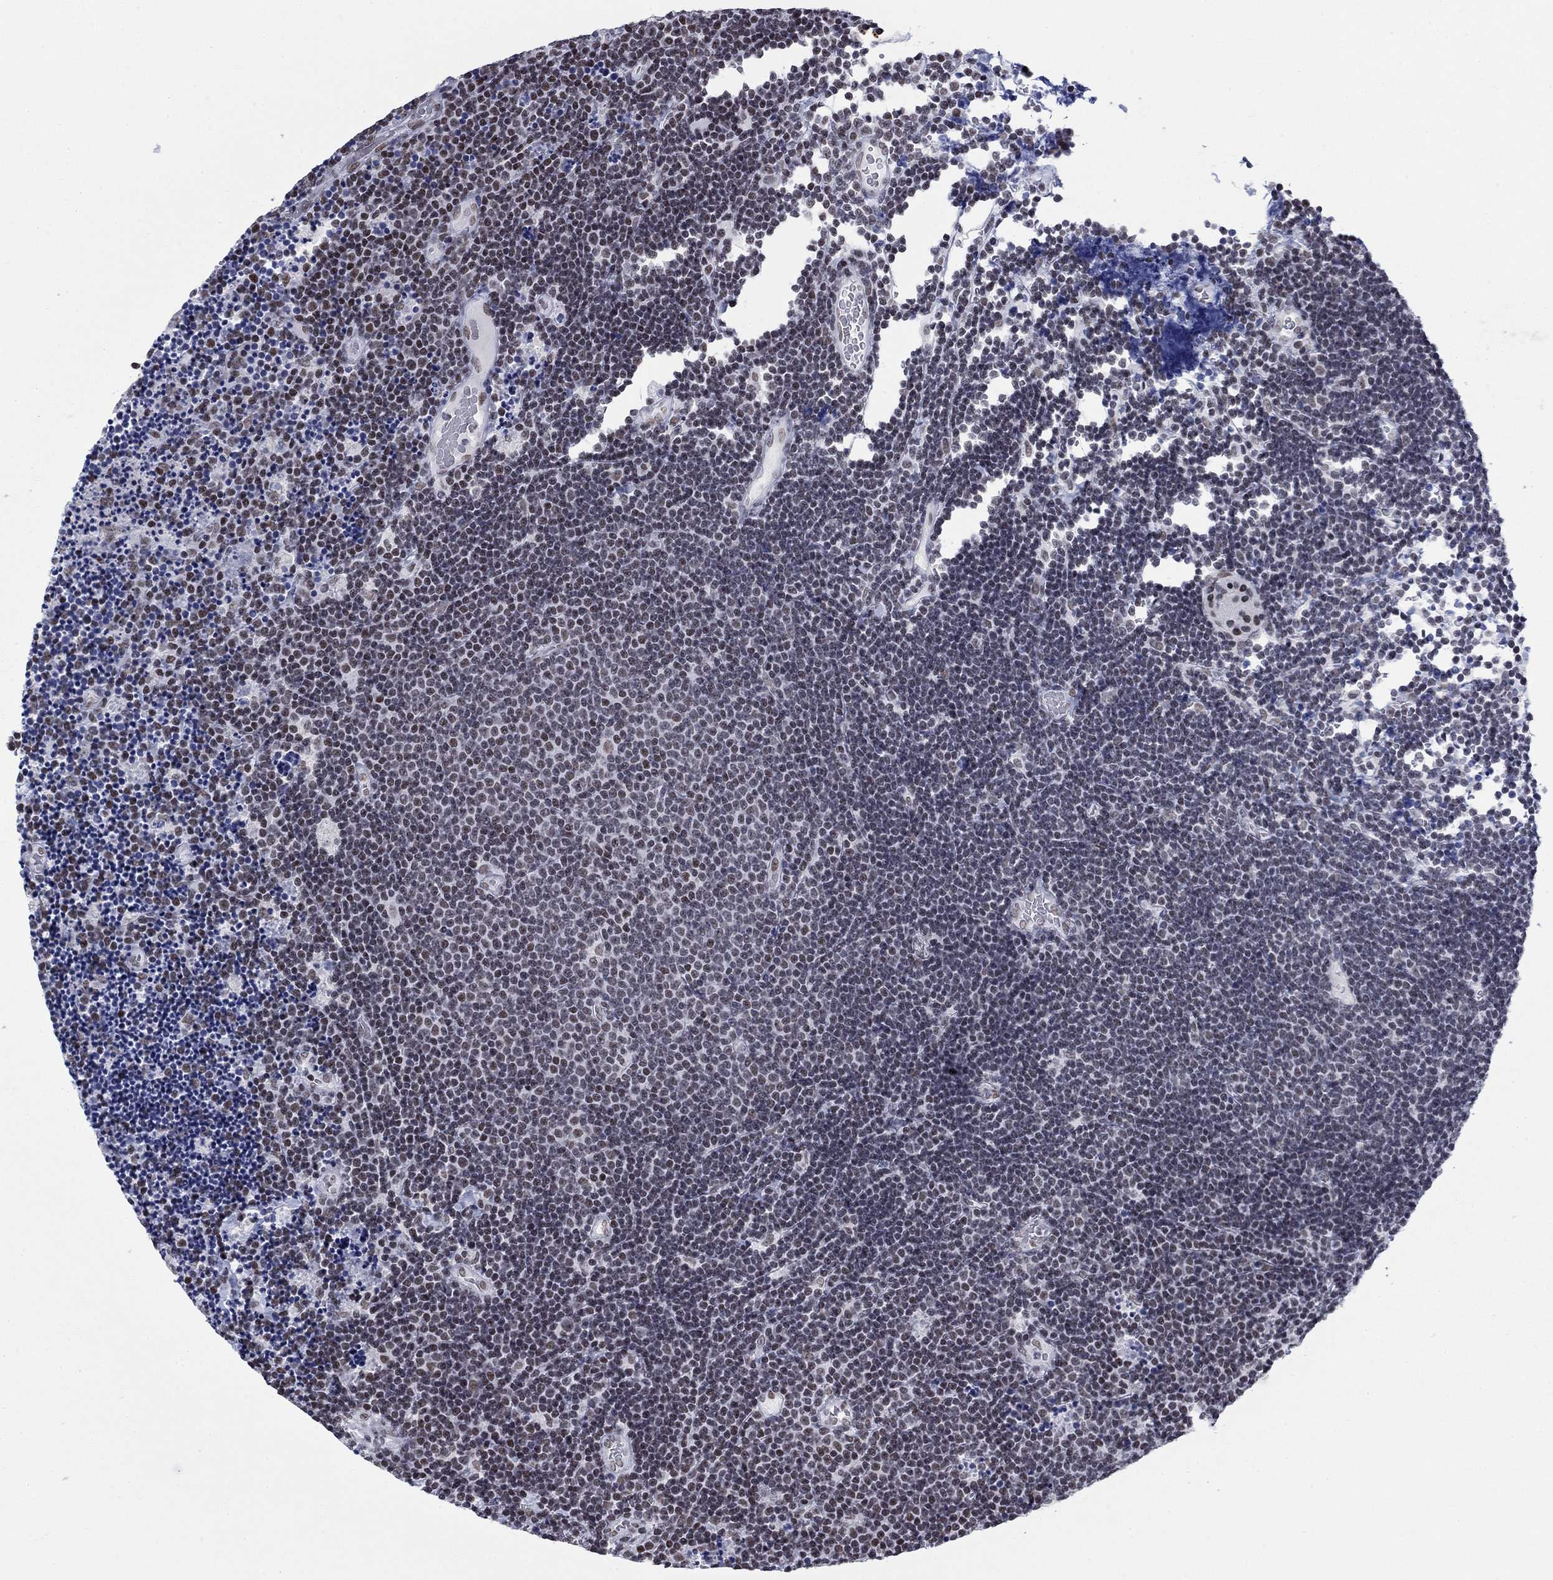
{"staining": {"intensity": "weak", "quantity": "25%-75%", "location": "nuclear"}, "tissue": "lymphoma", "cell_type": "Tumor cells", "image_type": "cancer", "snomed": [{"axis": "morphology", "description": "Malignant lymphoma, non-Hodgkin's type, Low grade"}, {"axis": "topography", "description": "Brain"}], "caption": "Immunohistochemical staining of lymphoma displays low levels of weak nuclear positivity in about 25%-75% of tumor cells.", "gene": "NPAS3", "patient": {"sex": "female", "age": 66}}